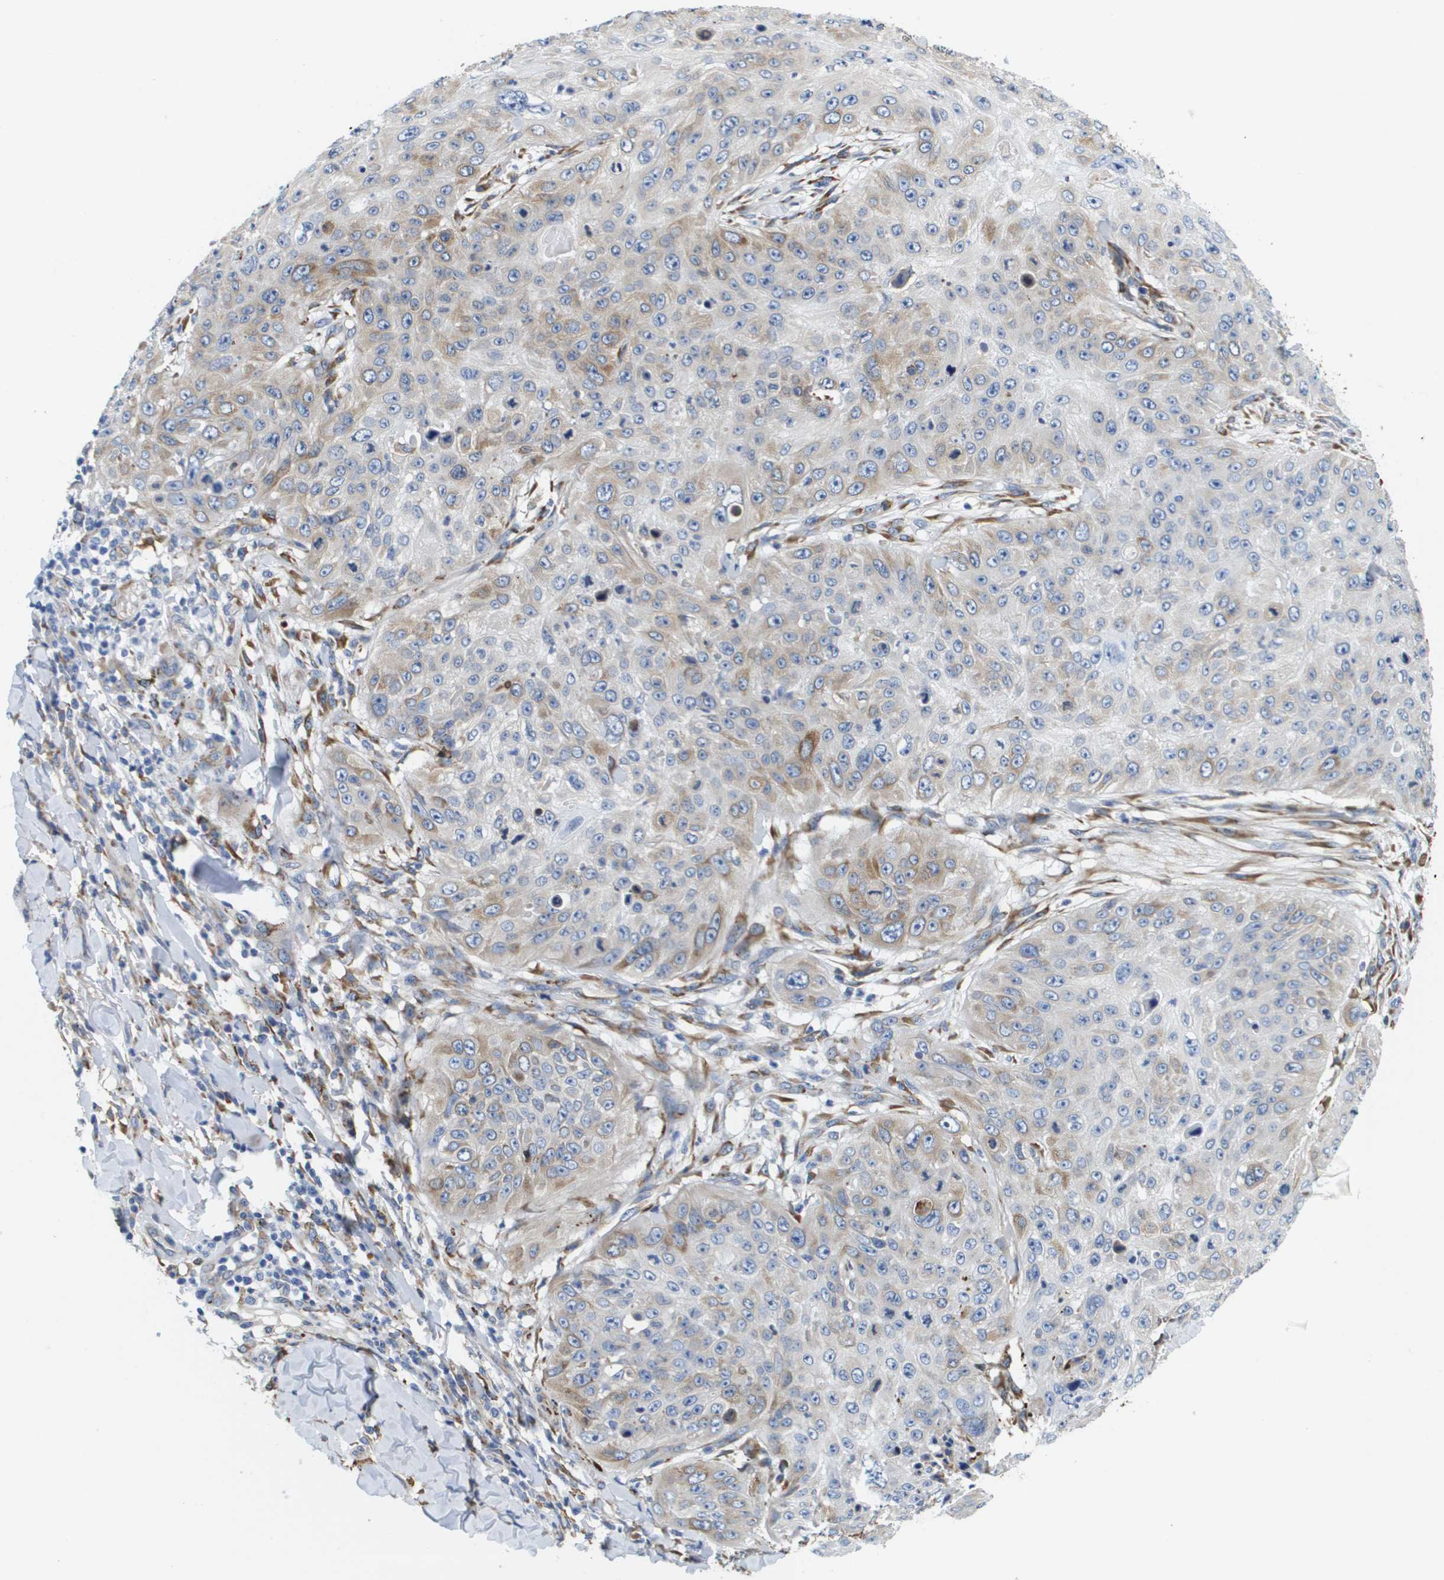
{"staining": {"intensity": "weak", "quantity": "25%-75%", "location": "cytoplasmic/membranous"}, "tissue": "skin cancer", "cell_type": "Tumor cells", "image_type": "cancer", "snomed": [{"axis": "morphology", "description": "Squamous cell carcinoma, NOS"}, {"axis": "topography", "description": "Skin"}], "caption": "There is low levels of weak cytoplasmic/membranous expression in tumor cells of skin cancer (squamous cell carcinoma), as demonstrated by immunohistochemical staining (brown color).", "gene": "ST3GAL2", "patient": {"sex": "female", "age": 80}}